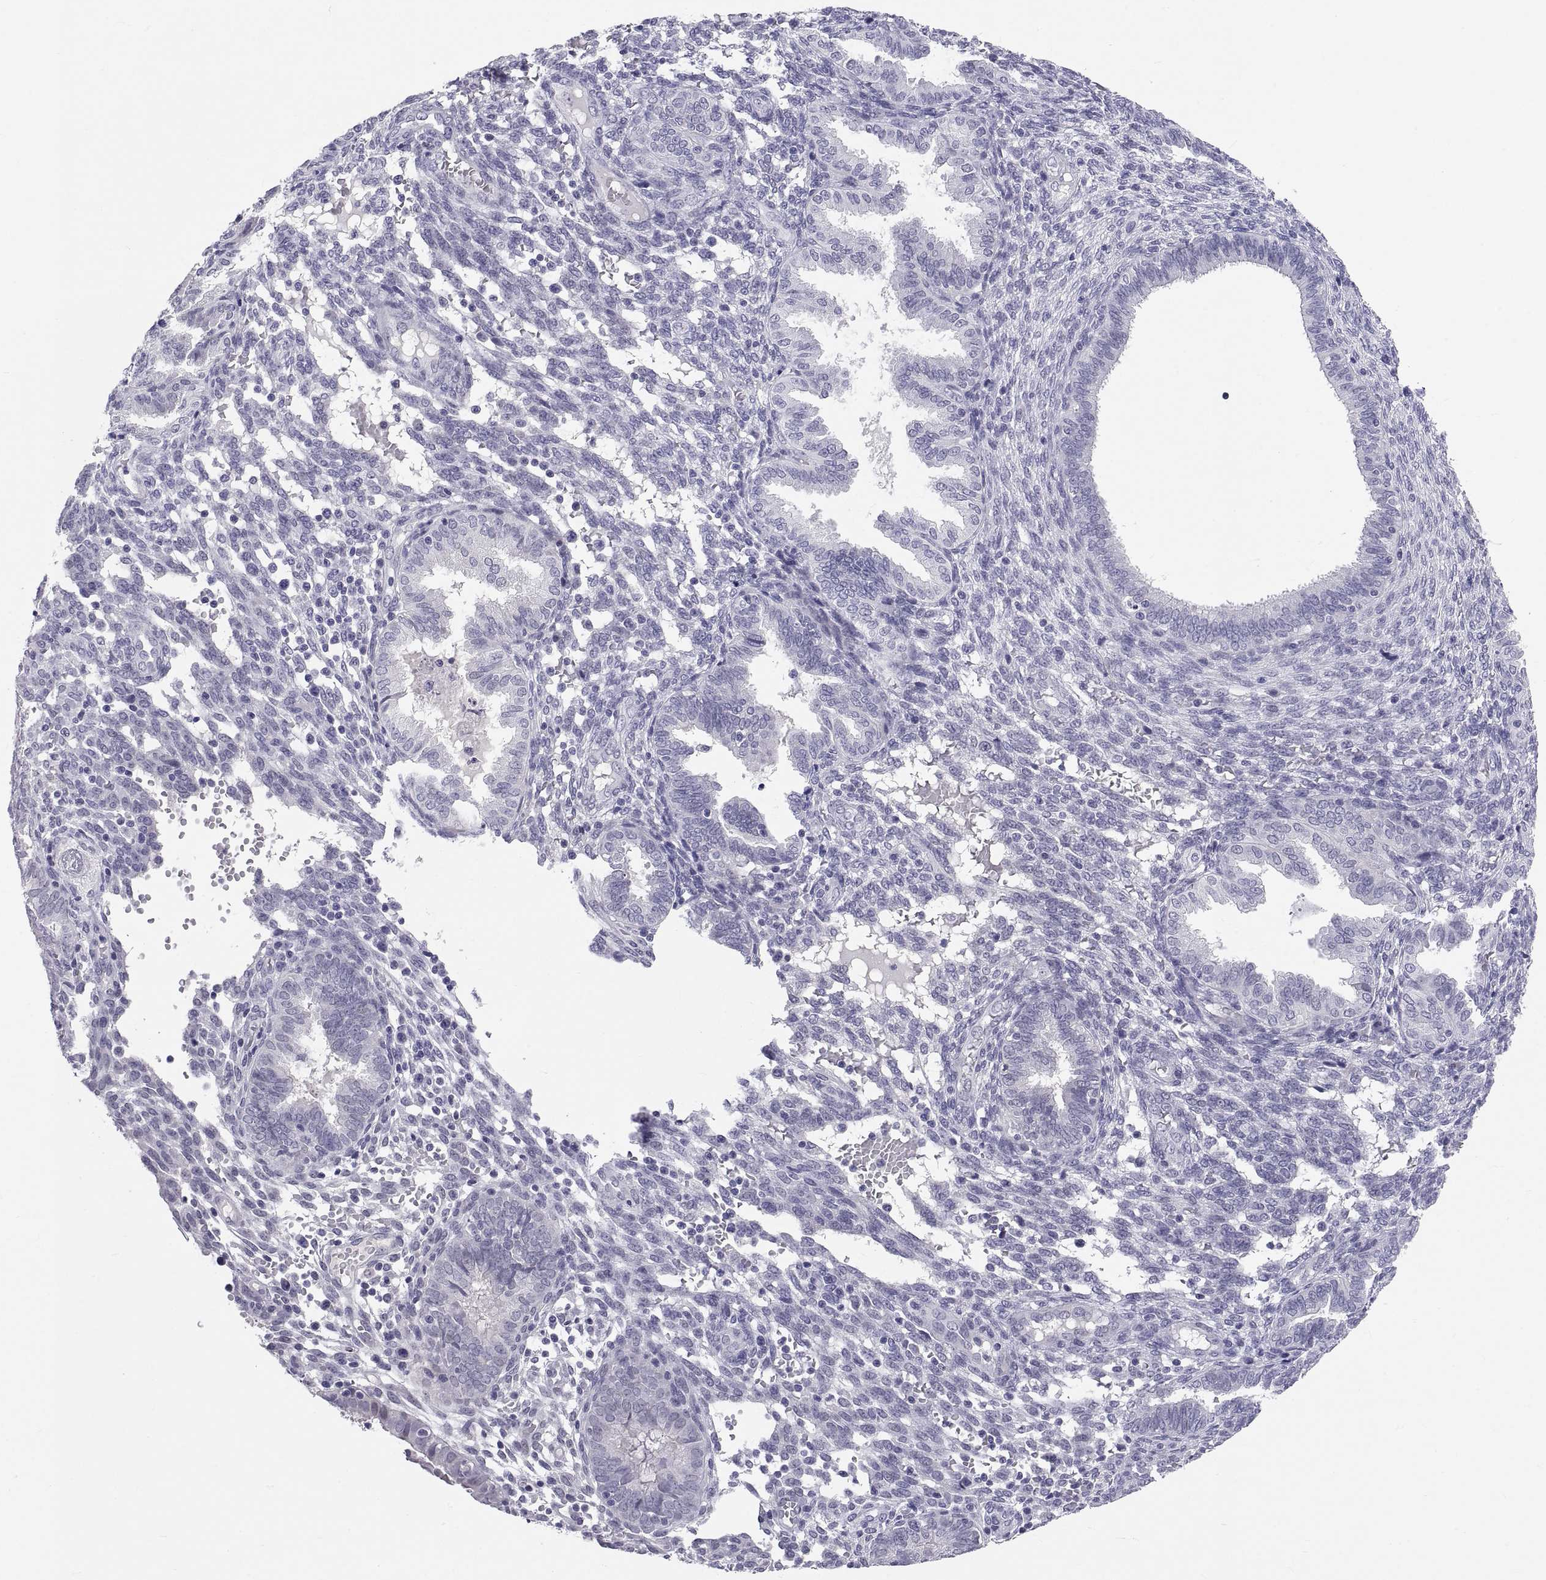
{"staining": {"intensity": "negative", "quantity": "none", "location": "none"}, "tissue": "endometrium", "cell_type": "Cells in endometrial stroma", "image_type": "normal", "snomed": [{"axis": "morphology", "description": "Normal tissue, NOS"}, {"axis": "topography", "description": "Endometrium"}], "caption": "High magnification brightfield microscopy of normal endometrium stained with DAB (brown) and counterstained with hematoxylin (blue): cells in endometrial stroma show no significant expression. (DAB immunohistochemistry, high magnification).", "gene": "TEX13A", "patient": {"sex": "female", "age": 42}}